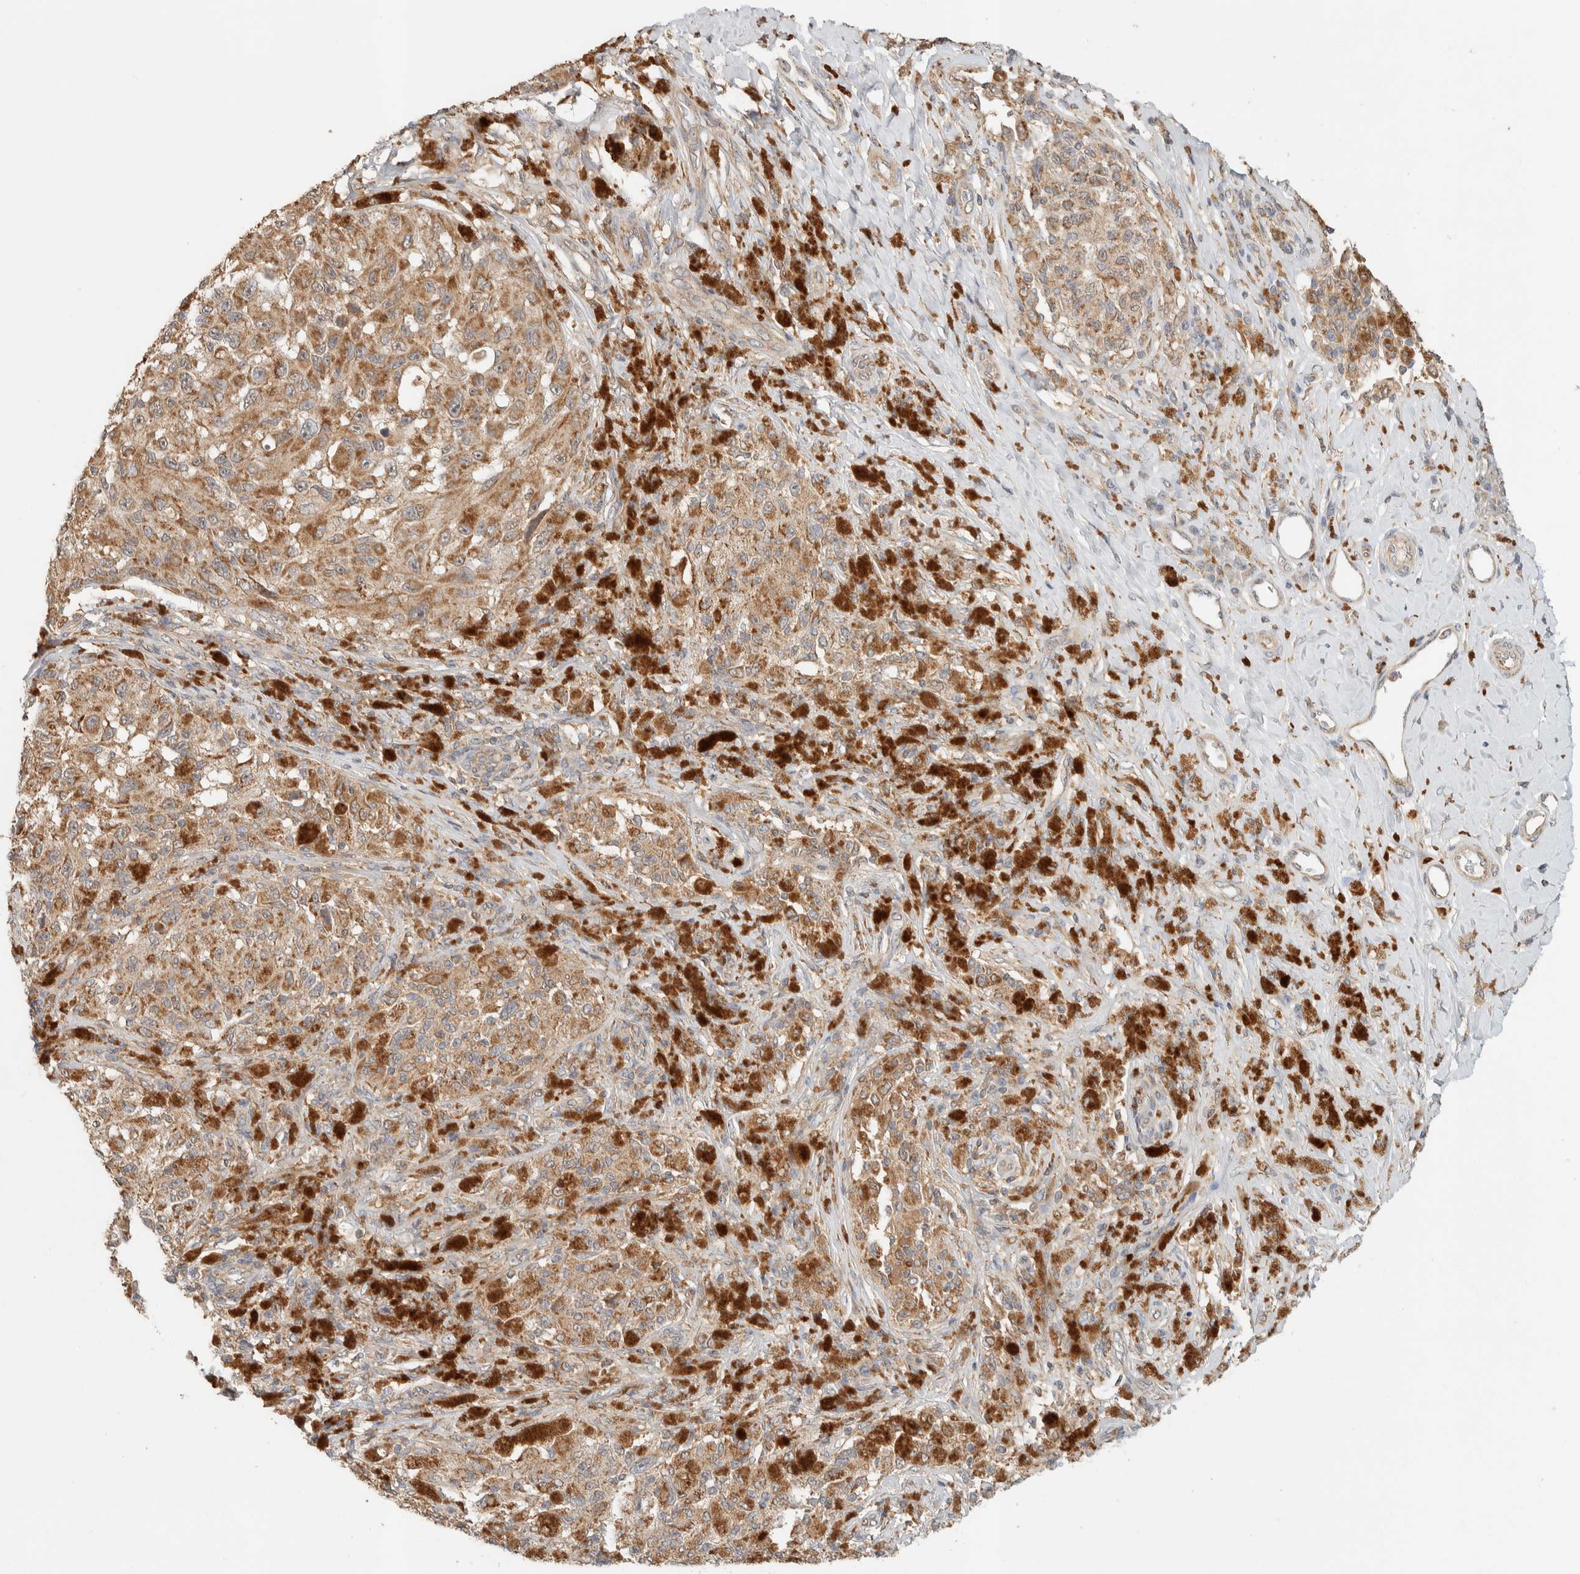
{"staining": {"intensity": "moderate", "quantity": ">75%", "location": "cytoplasmic/membranous"}, "tissue": "melanoma", "cell_type": "Tumor cells", "image_type": "cancer", "snomed": [{"axis": "morphology", "description": "Malignant melanoma, NOS"}, {"axis": "topography", "description": "Skin"}], "caption": "Tumor cells display medium levels of moderate cytoplasmic/membranous positivity in approximately >75% of cells in melanoma.", "gene": "PDE7B", "patient": {"sex": "female", "age": 73}}